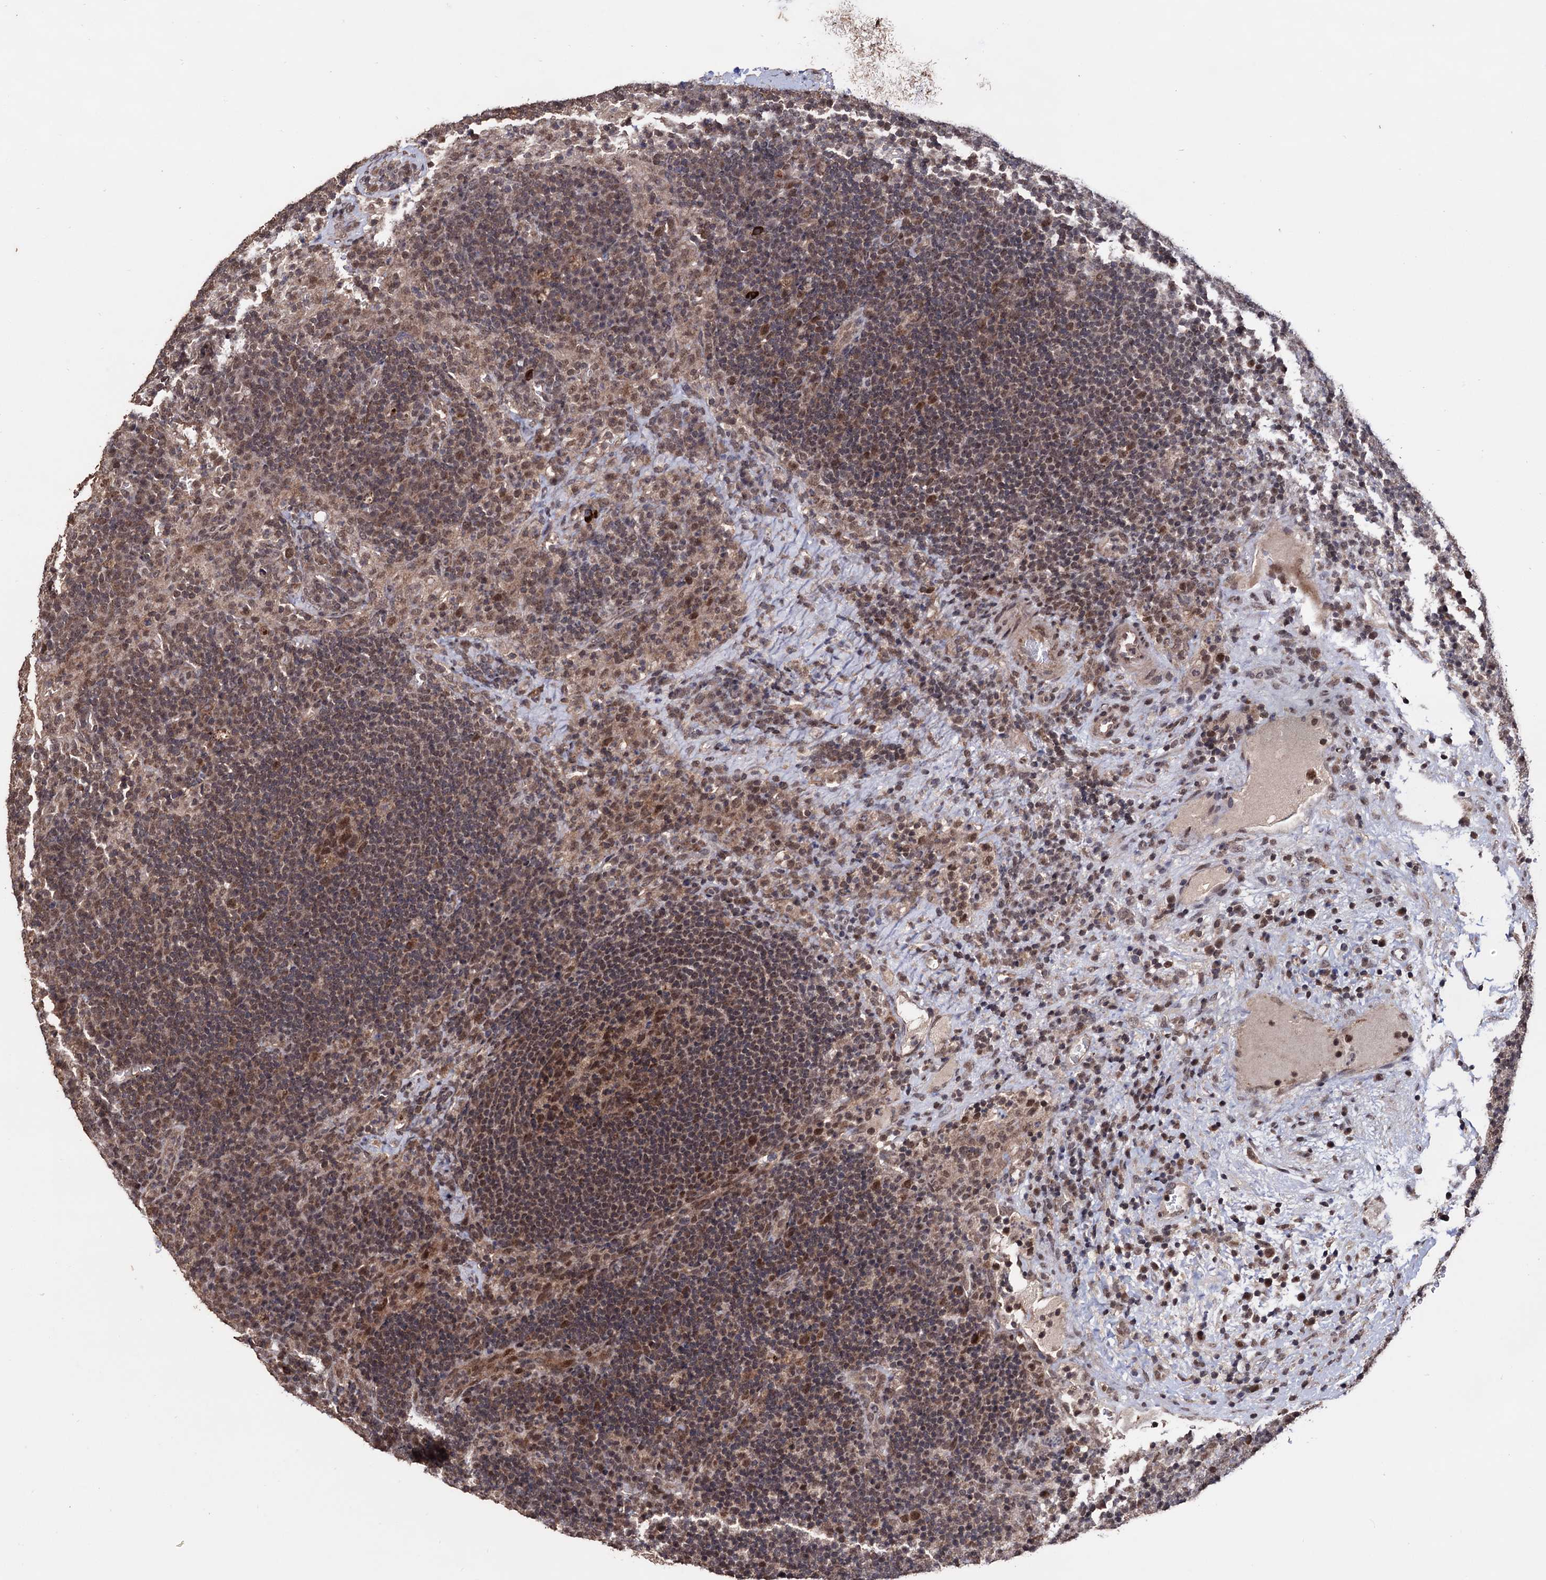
{"staining": {"intensity": "moderate", "quantity": ">75%", "location": "nuclear"}, "tissue": "lymph node", "cell_type": "Germinal center cells", "image_type": "normal", "snomed": [{"axis": "morphology", "description": "Normal tissue, NOS"}, {"axis": "topography", "description": "Lymph node"}], "caption": "A histopathology image of human lymph node stained for a protein exhibits moderate nuclear brown staining in germinal center cells. (DAB = brown stain, brightfield microscopy at high magnification).", "gene": "KLF5", "patient": {"sex": "female", "age": 70}}